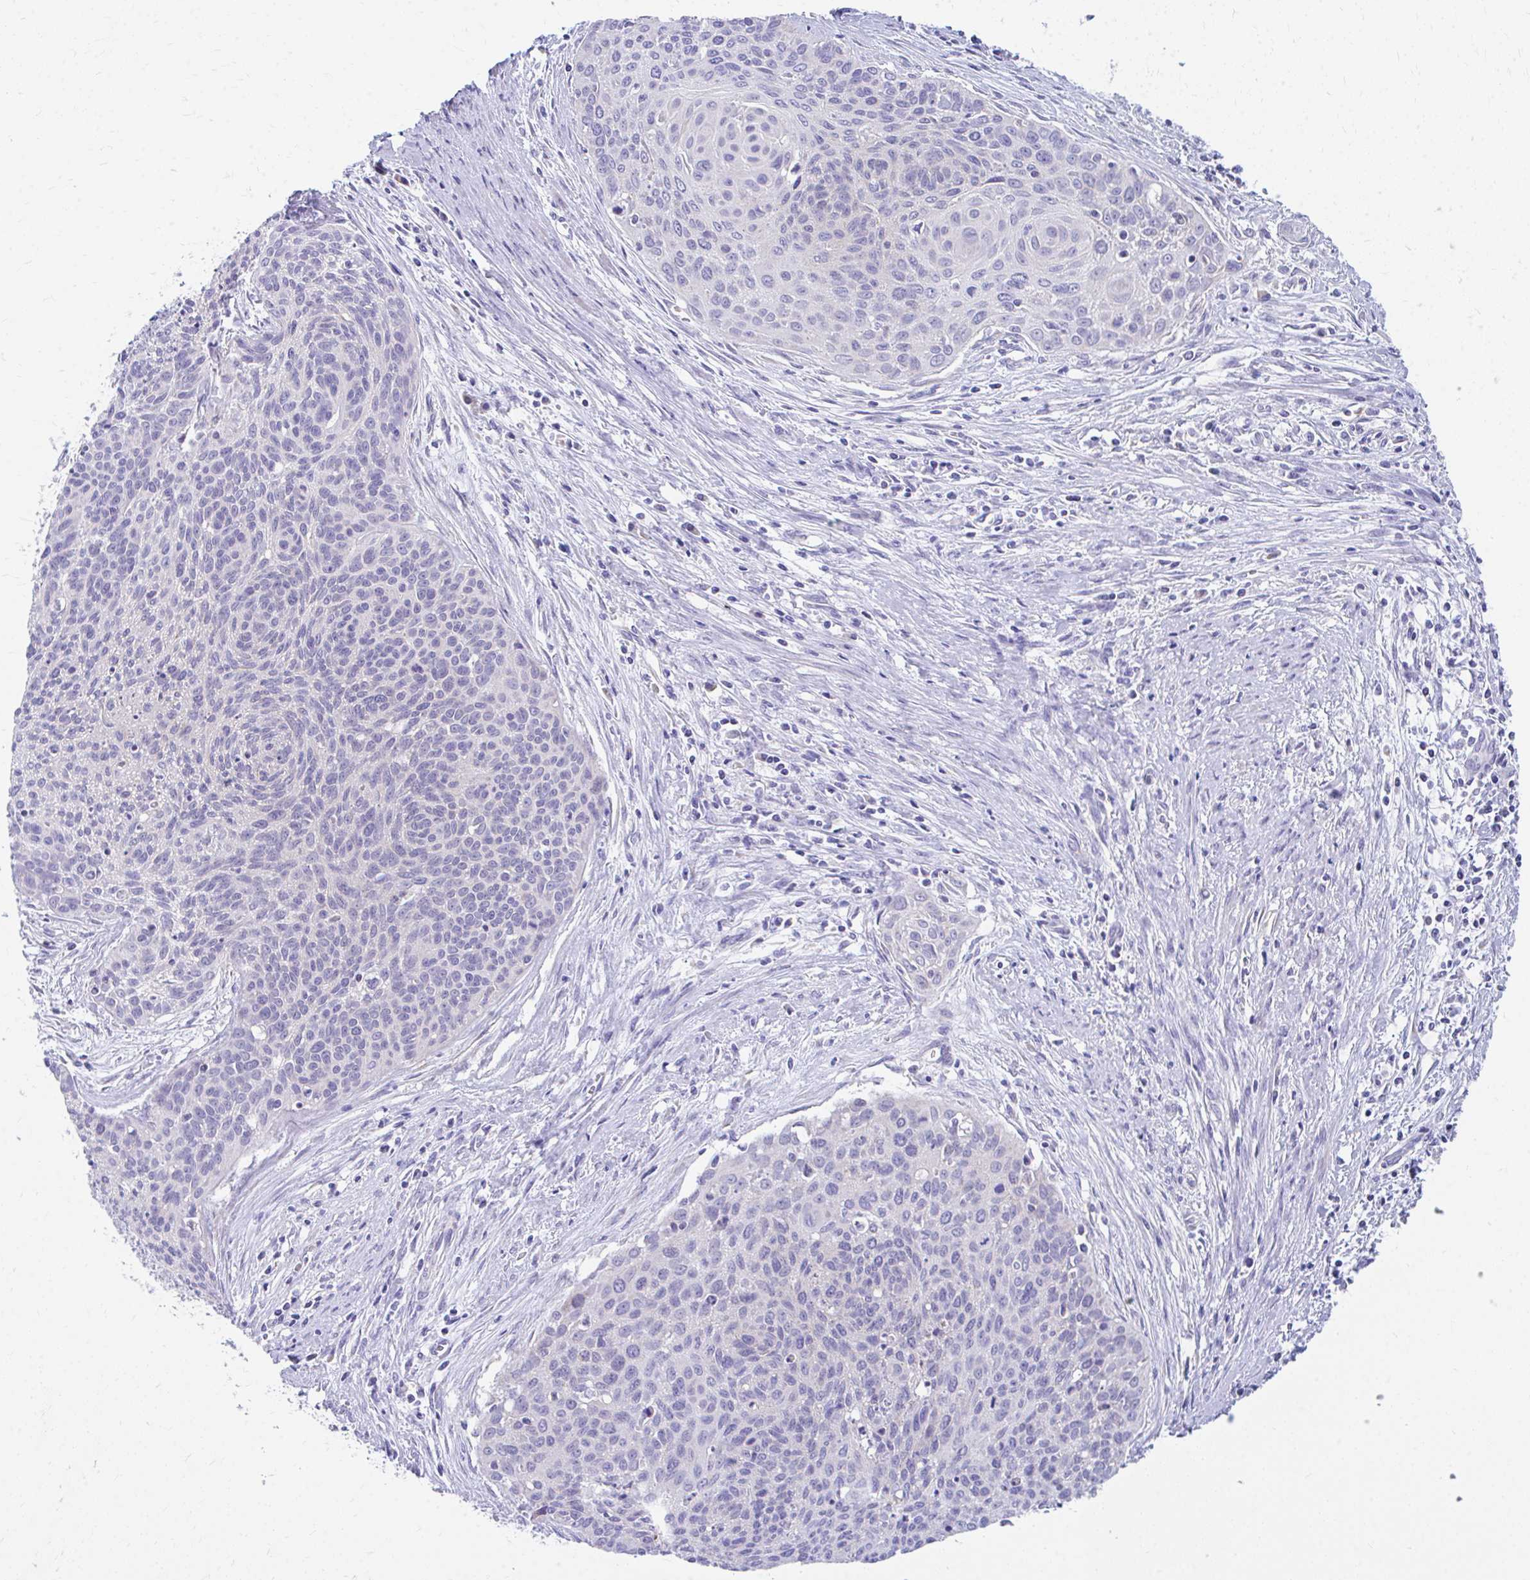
{"staining": {"intensity": "negative", "quantity": "none", "location": "none"}, "tissue": "cervical cancer", "cell_type": "Tumor cells", "image_type": "cancer", "snomed": [{"axis": "morphology", "description": "Squamous cell carcinoma, NOS"}, {"axis": "topography", "description": "Cervix"}], "caption": "This is an immunohistochemistry histopathology image of human squamous cell carcinoma (cervical). There is no staining in tumor cells.", "gene": "MRPL19", "patient": {"sex": "female", "age": 55}}